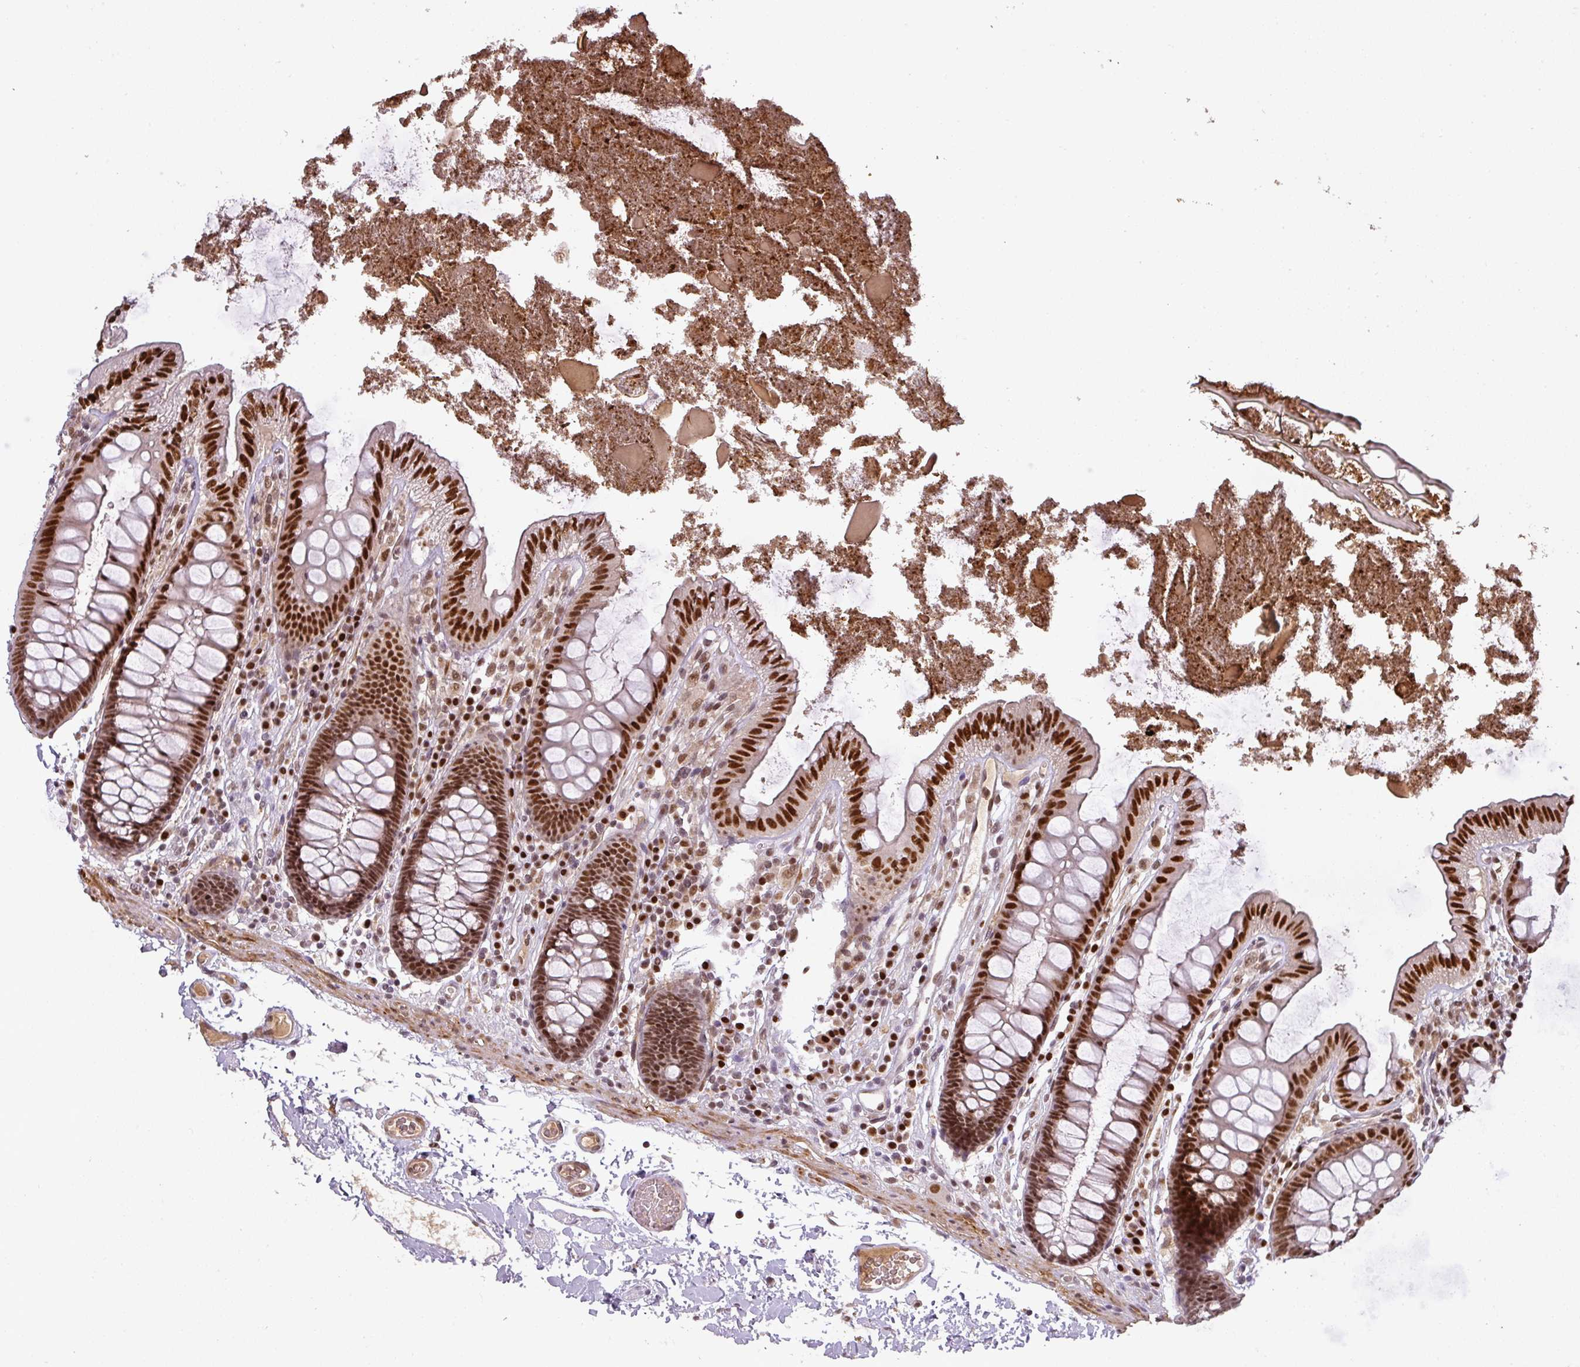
{"staining": {"intensity": "moderate", "quantity": ">75%", "location": "nuclear"}, "tissue": "colon", "cell_type": "Endothelial cells", "image_type": "normal", "snomed": [{"axis": "morphology", "description": "Normal tissue, NOS"}, {"axis": "topography", "description": "Colon"}], "caption": "Moderate nuclear protein positivity is seen in approximately >75% of endothelial cells in colon. (DAB (3,3'-diaminobenzidine) IHC with brightfield microscopy, high magnification).", "gene": "GPRIN2", "patient": {"sex": "male", "age": 84}}